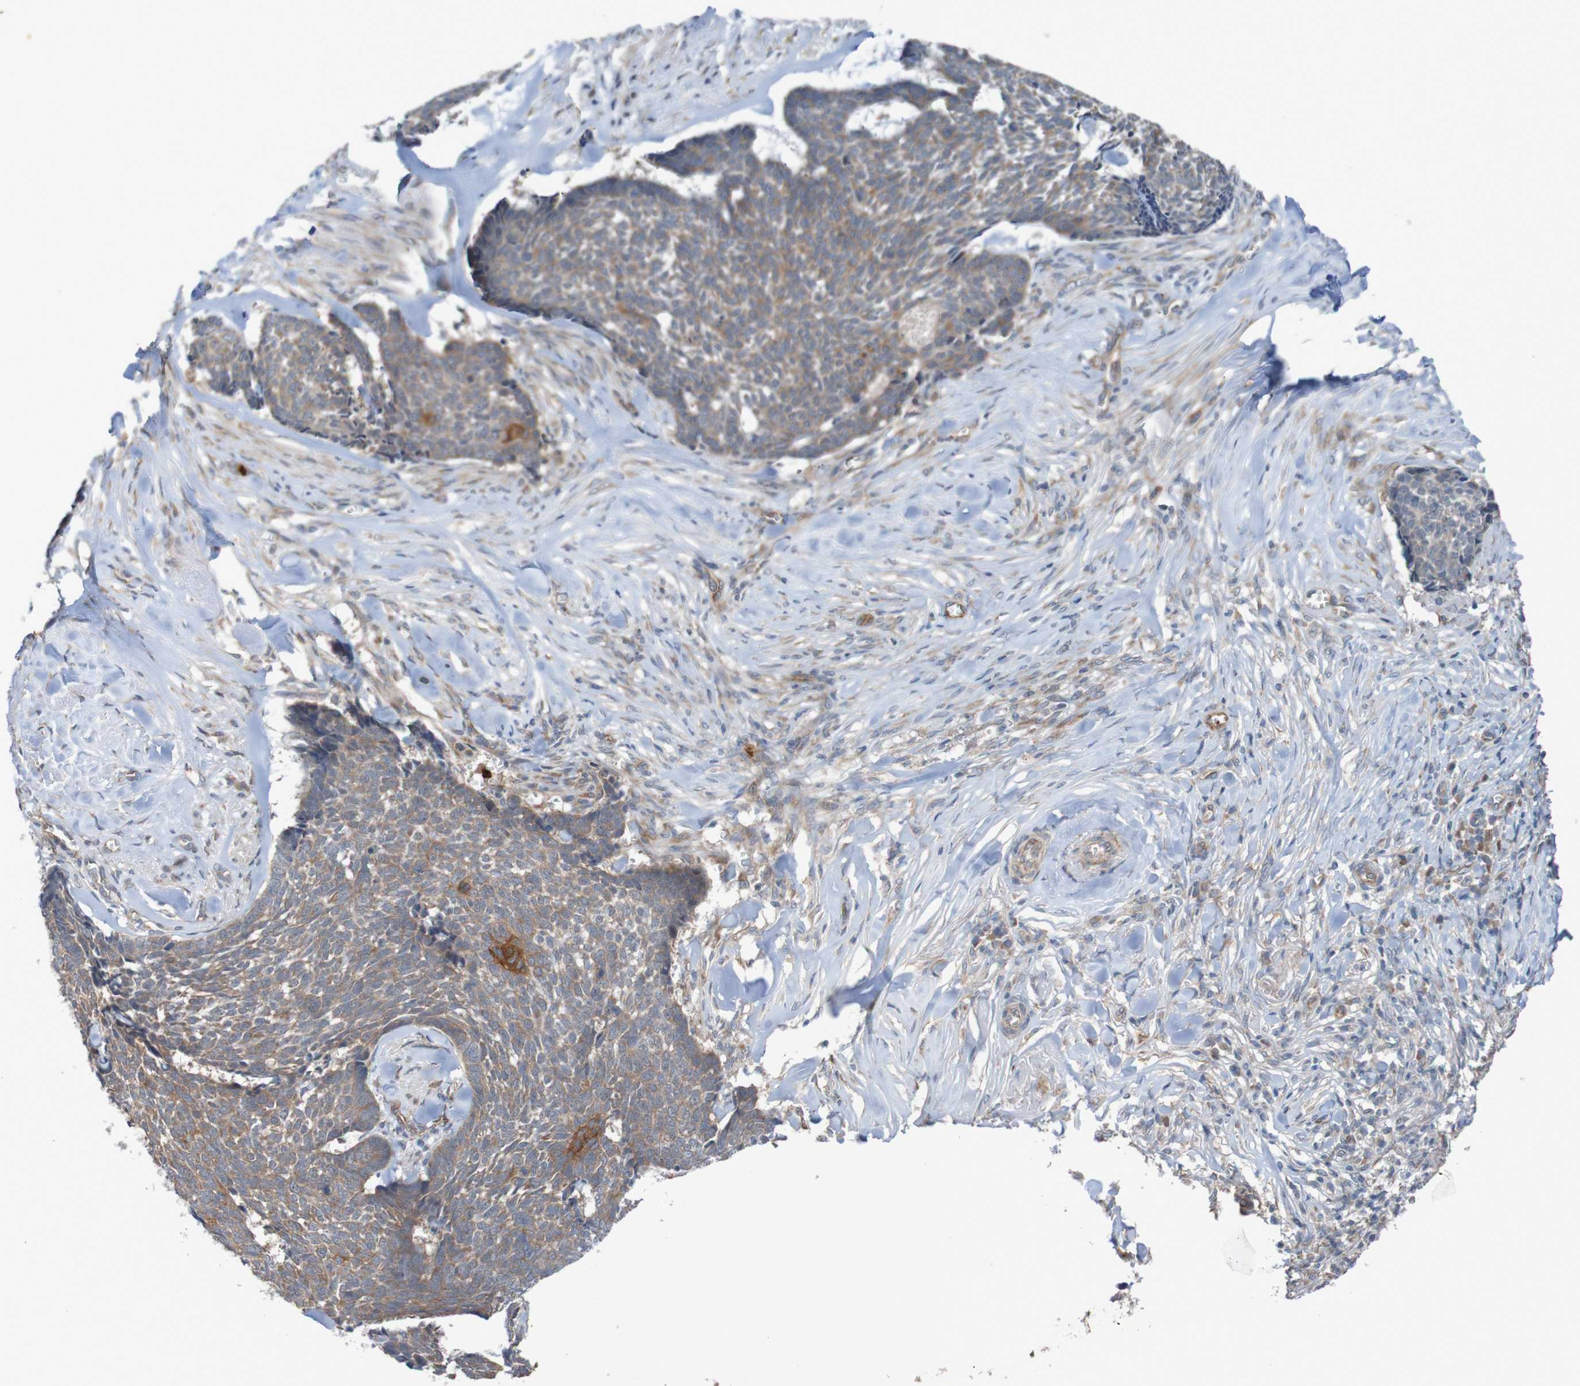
{"staining": {"intensity": "moderate", "quantity": "25%-75%", "location": "cytoplasmic/membranous"}, "tissue": "skin cancer", "cell_type": "Tumor cells", "image_type": "cancer", "snomed": [{"axis": "morphology", "description": "Basal cell carcinoma"}, {"axis": "topography", "description": "Skin"}], "caption": "There is medium levels of moderate cytoplasmic/membranous staining in tumor cells of skin cancer (basal cell carcinoma), as demonstrated by immunohistochemical staining (brown color).", "gene": "ST8SIA6", "patient": {"sex": "male", "age": 84}}